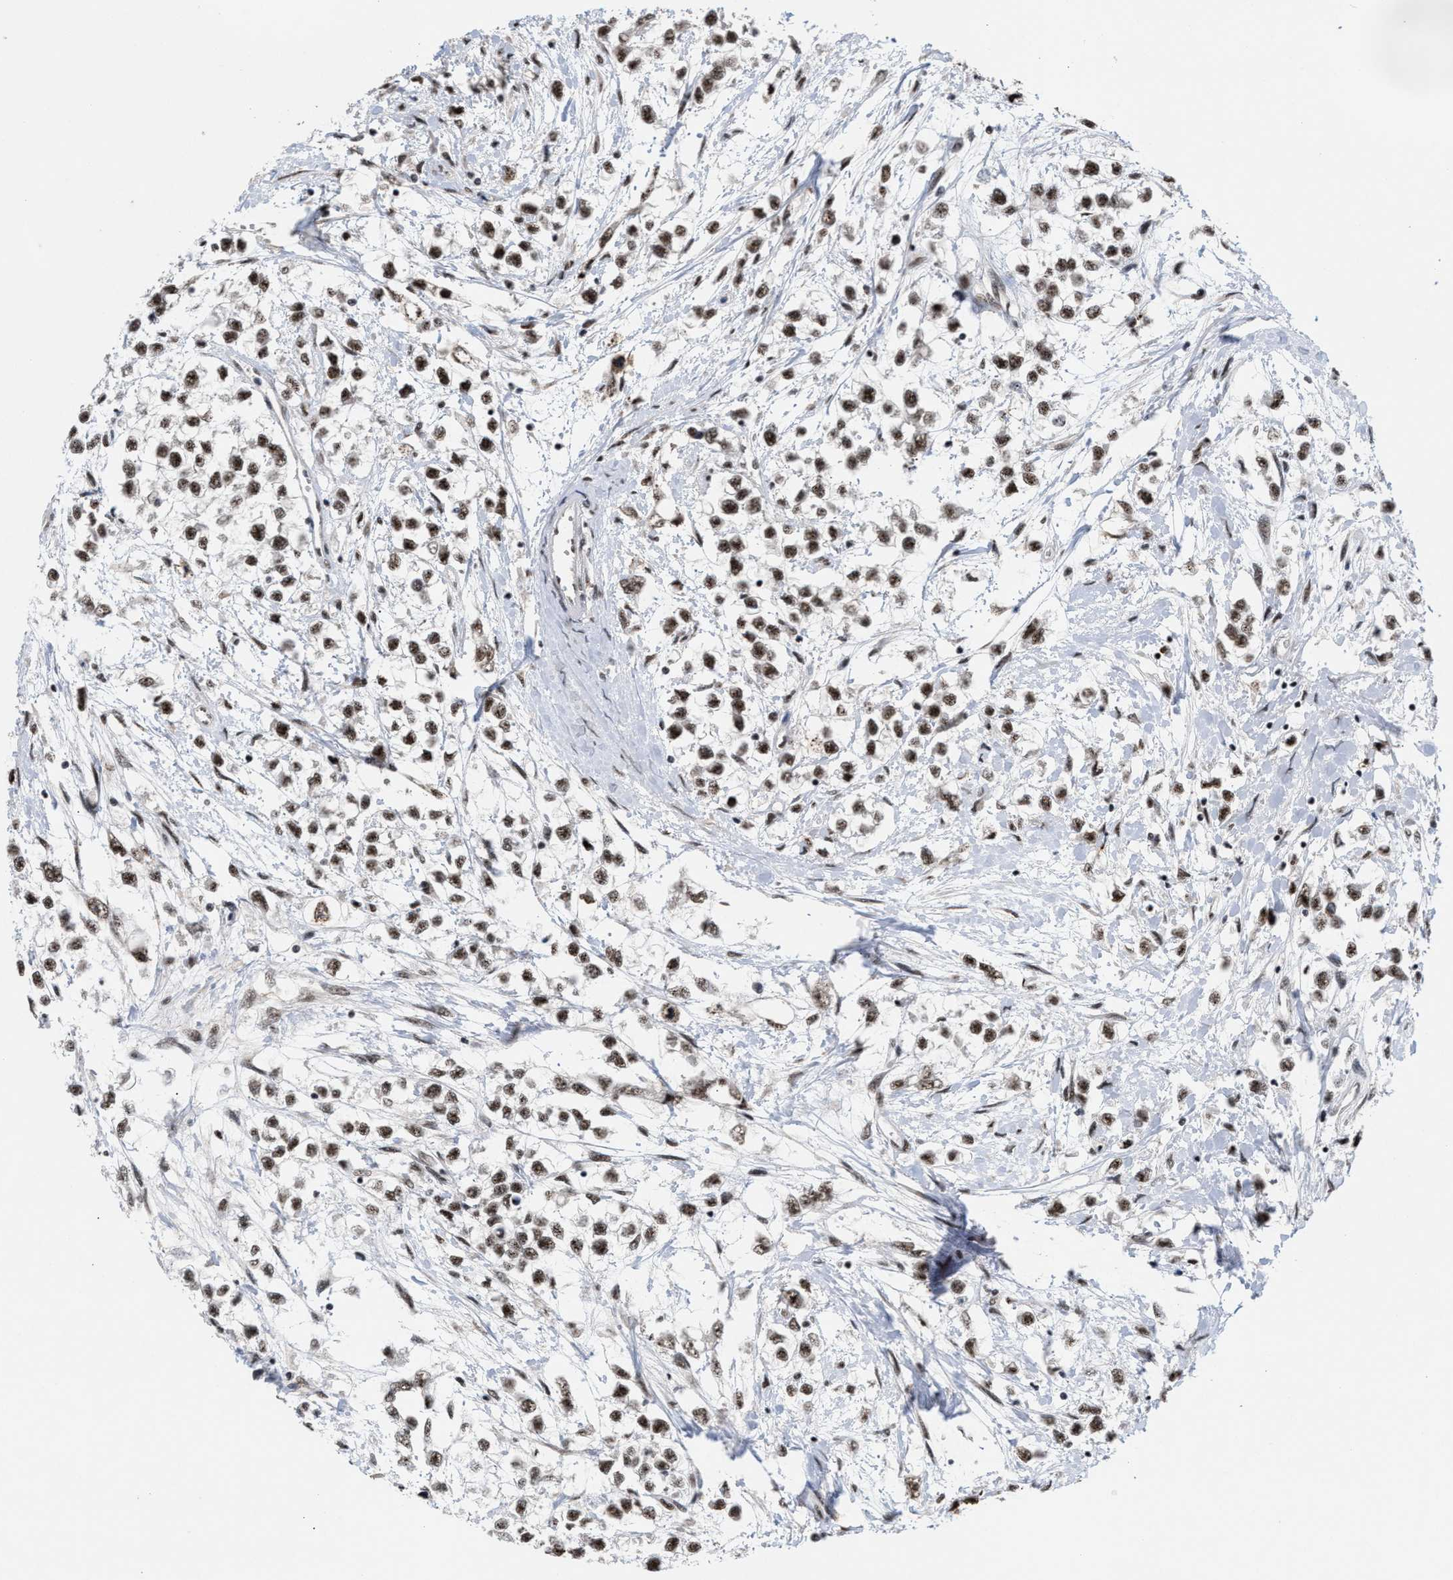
{"staining": {"intensity": "strong", "quantity": ">75%", "location": "nuclear"}, "tissue": "testis cancer", "cell_type": "Tumor cells", "image_type": "cancer", "snomed": [{"axis": "morphology", "description": "Seminoma, NOS"}, {"axis": "morphology", "description": "Carcinoma, Embryonal, NOS"}, {"axis": "topography", "description": "Testis"}], "caption": "Testis cancer (seminoma) stained for a protein (brown) exhibits strong nuclear positive staining in about >75% of tumor cells.", "gene": "EIF4A3", "patient": {"sex": "male", "age": 51}}